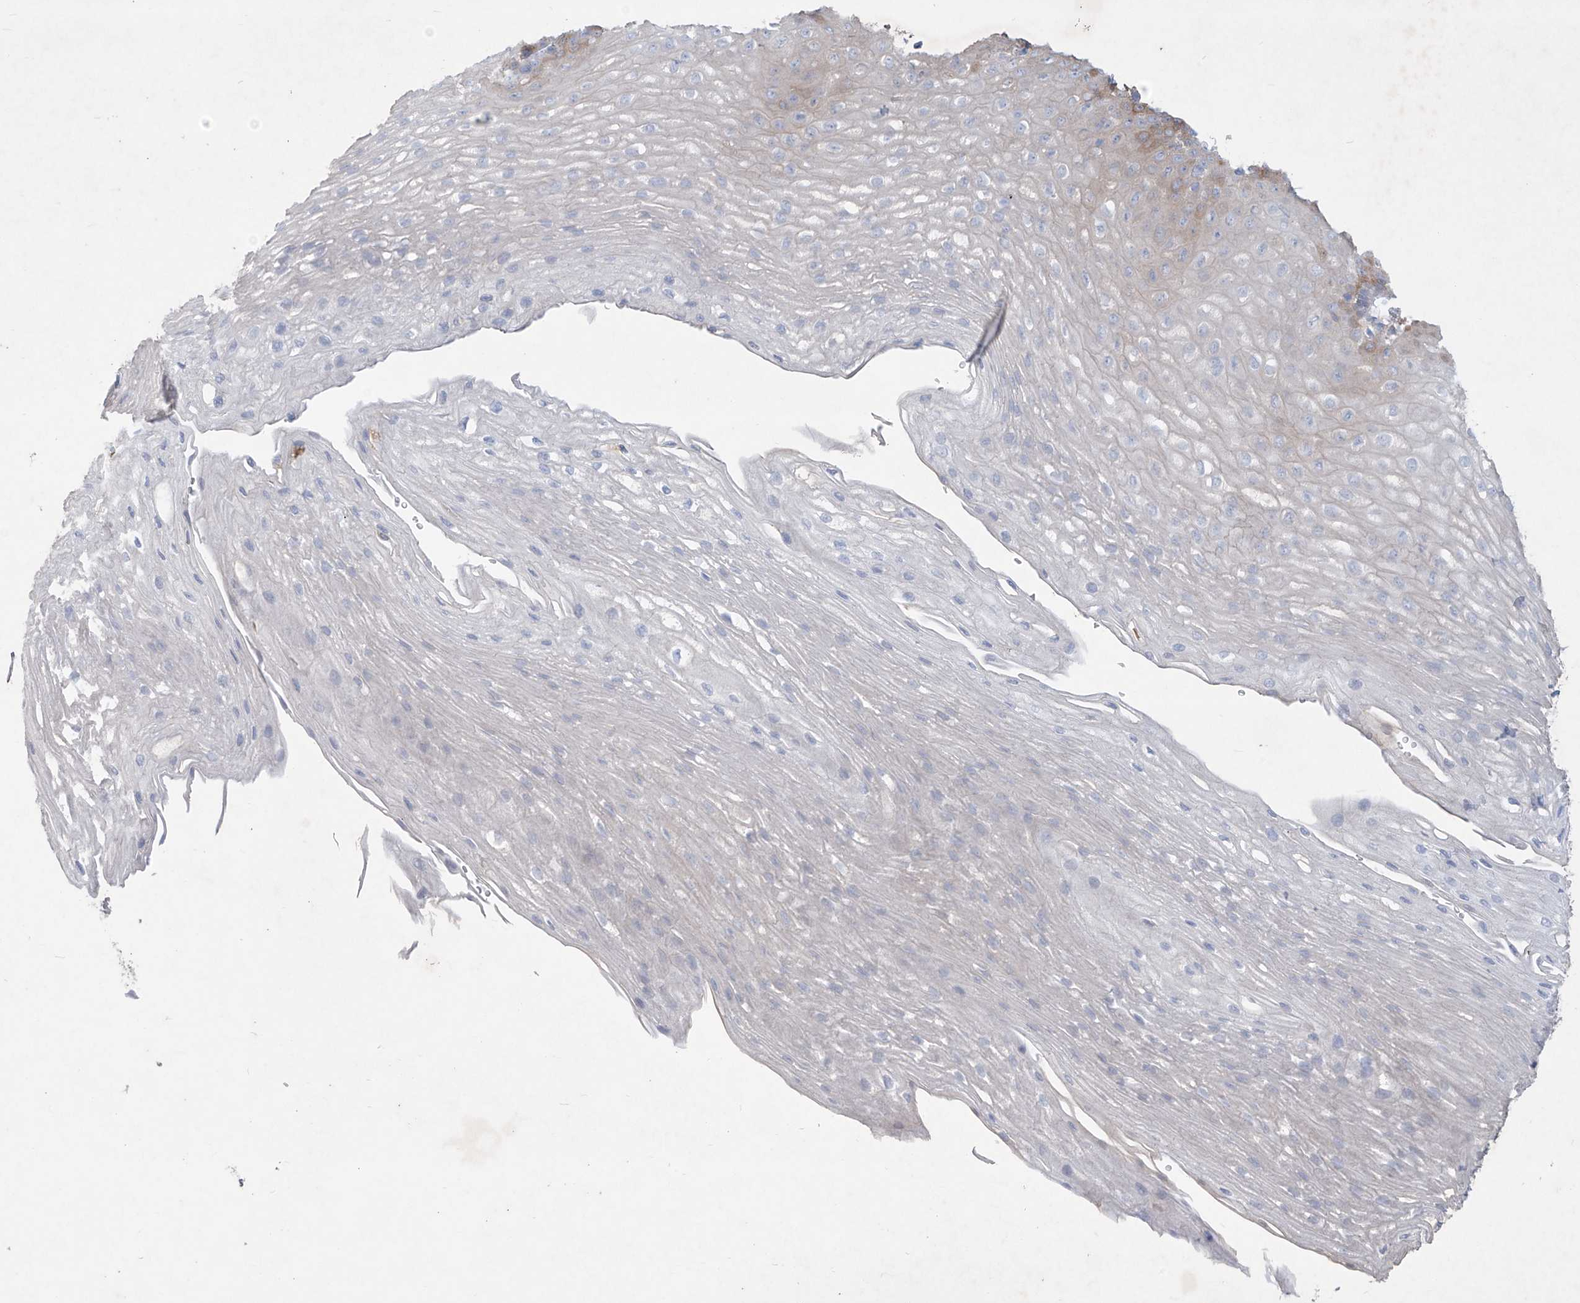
{"staining": {"intensity": "moderate", "quantity": "<25%", "location": "cytoplasmic/membranous"}, "tissue": "esophagus", "cell_type": "Squamous epithelial cells", "image_type": "normal", "snomed": [{"axis": "morphology", "description": "Normal tissue, NOS"}, {"axis": "topography", "description": "Esophagus"}], "caption": "Protein staining exhibits moderate cytoplasmic/membranous positivity in about <25% of squamous epithelial cells in benign esophagus.", "gene": "ASNS", "patient": {"sex": "female", "age": 66}}